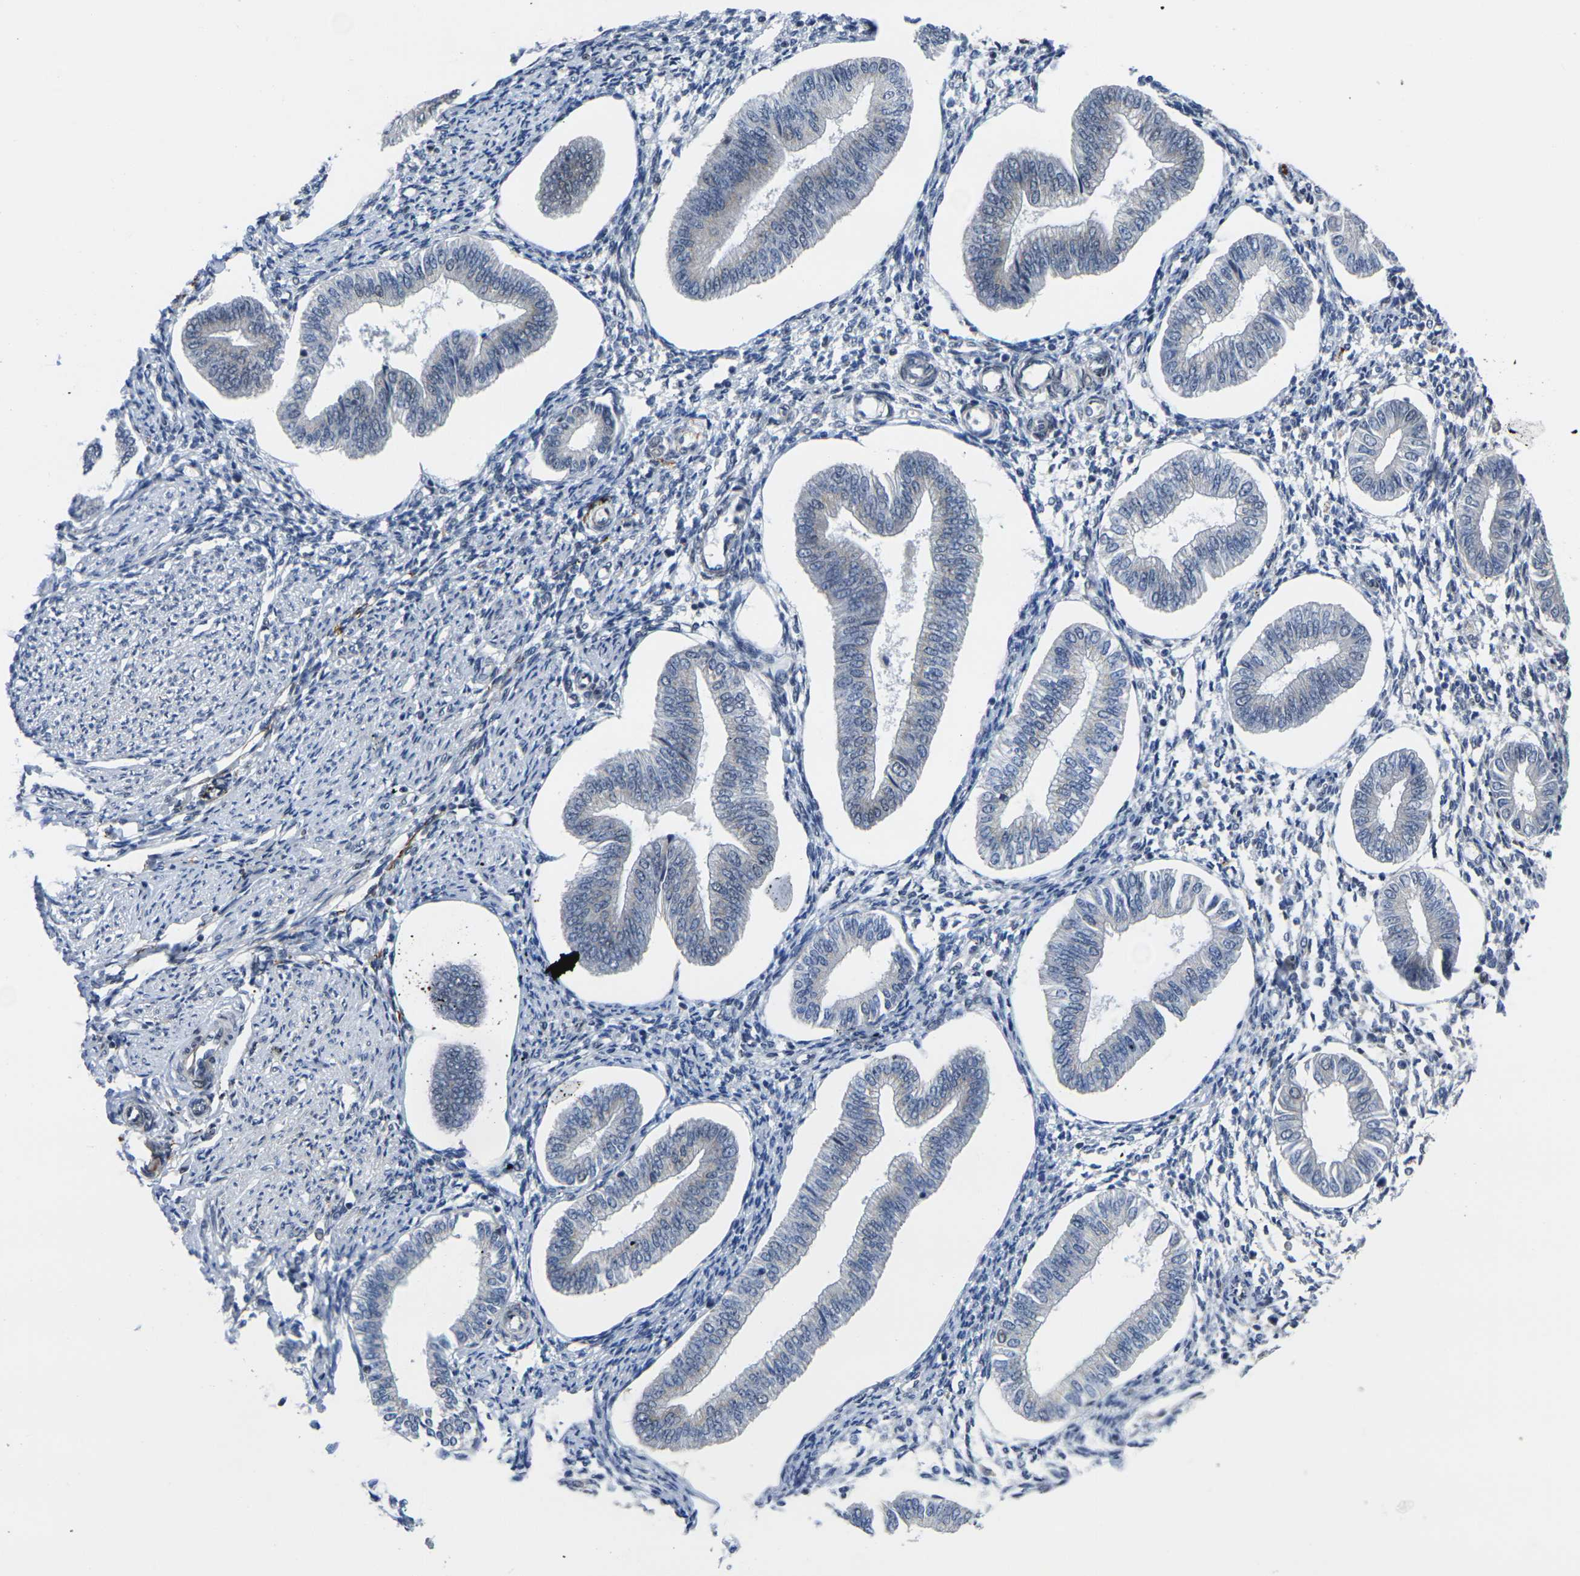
{"staining": {"intensity": "weak", "quantity": "<25%", "location": "nuclear"}, "tissue": "endometrium", "cell_type": "Cells in endometrial stroma", "image_type": "normal", "snomed": [{"axis": "morphology", "description": "Normal tissue, NOS"}, {"axis": "topography", "description": "Endometrium"}], "caption": "This is an immunohistochemistry (IHC) image of normal human endometrium. There is no positivity in cells in endometrial stroma.", "gene": "RBM7", "patient": {"sex": "female", "age": 50}}